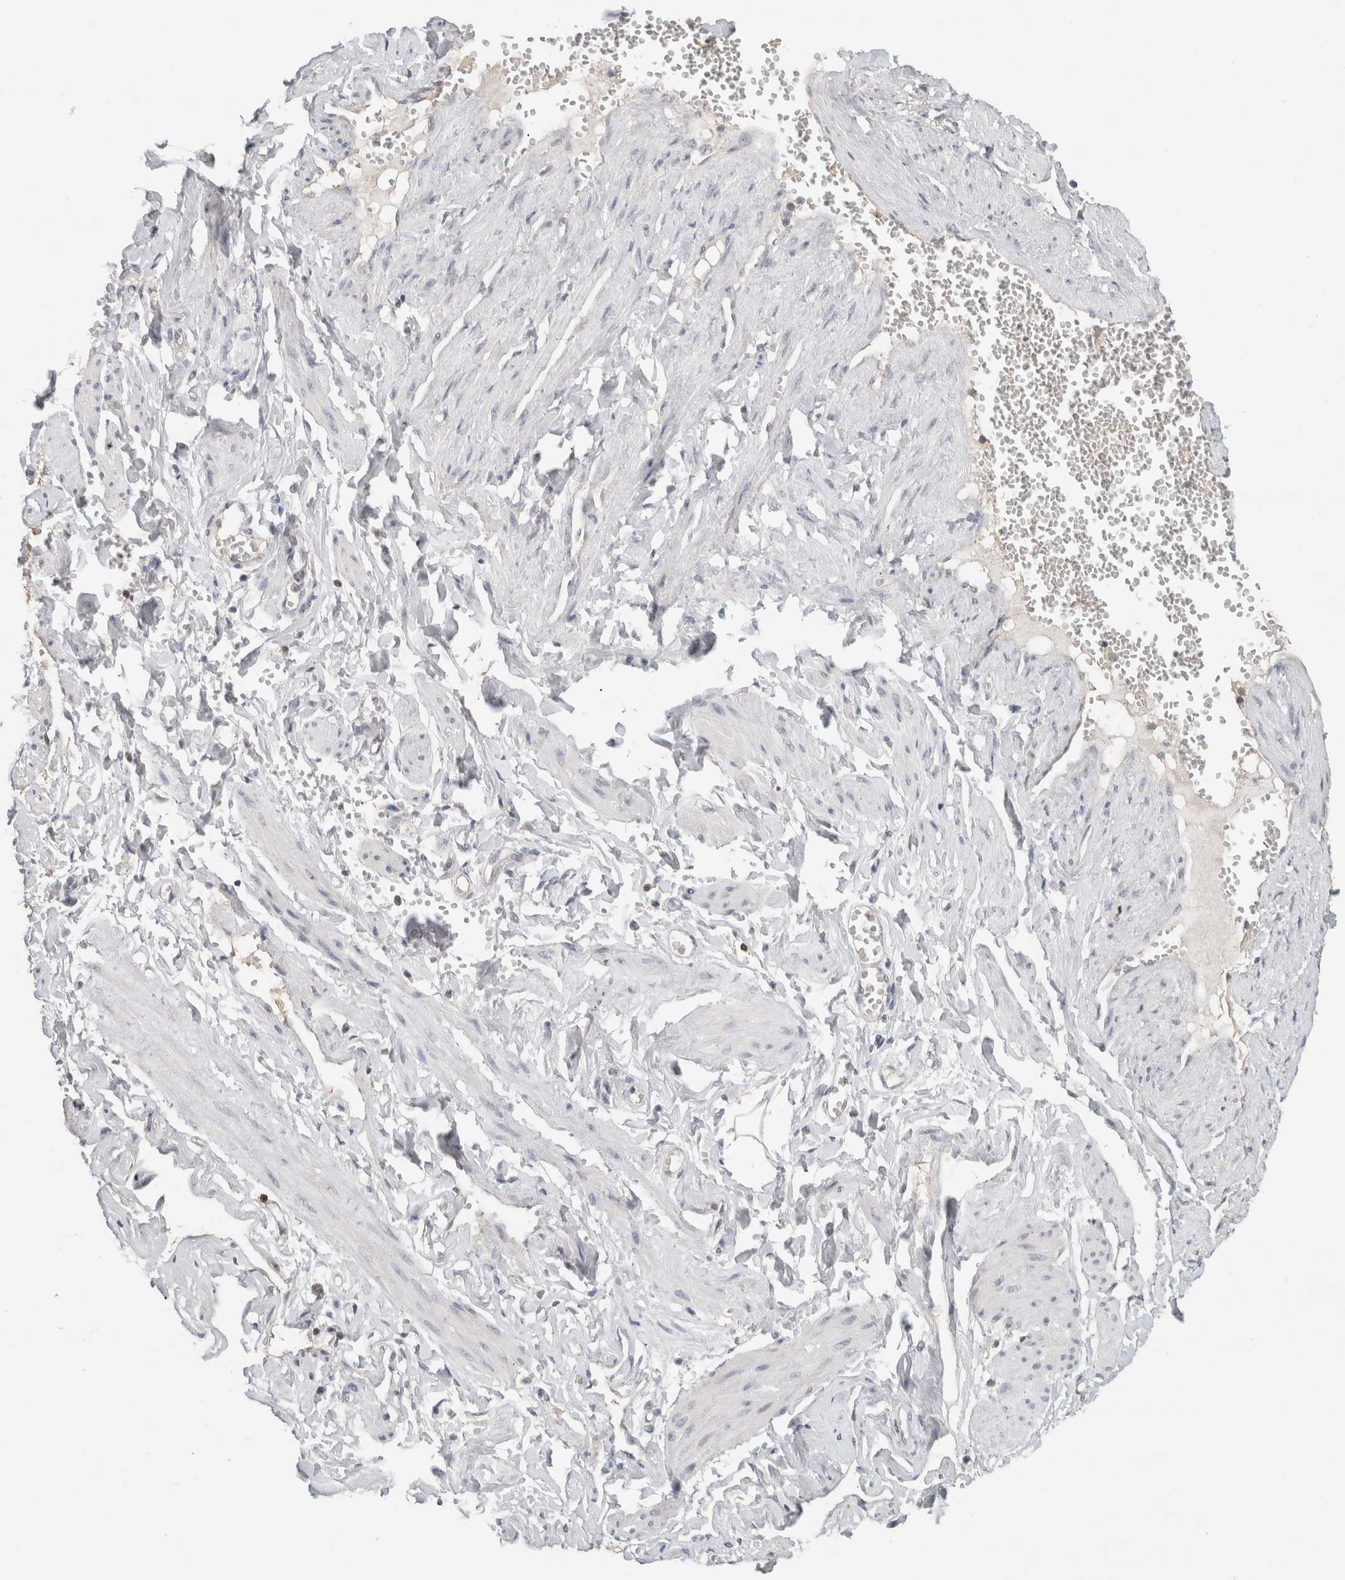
{"staining": {"intensity": "negative", "quantity": "none", "location": "none"}, "tissue": "adipose tissue", "cell_type": "Adipocytes", "image_type": "normal", "snomed": [{"axis": "morphology", "description": "Normal tissue, NOS"}, {"axis": "topography", "description": "Vascular tissue"}, {"axis": "topography", "description": "Fallopian tube"}, {"axis": "topography", "description": "Ovary"}], "caption": "A high-resolution photomicrograph shows immunohistochemistry staining of unremarkable adipose tissue, which displays no significant staining in adipocytes. (DAB immunohistochemistry (IHC) visualized using brightfield microscopy, high magnification).", "gene": "TRAT1", "patient": {"sex": "female", "age": 67}}